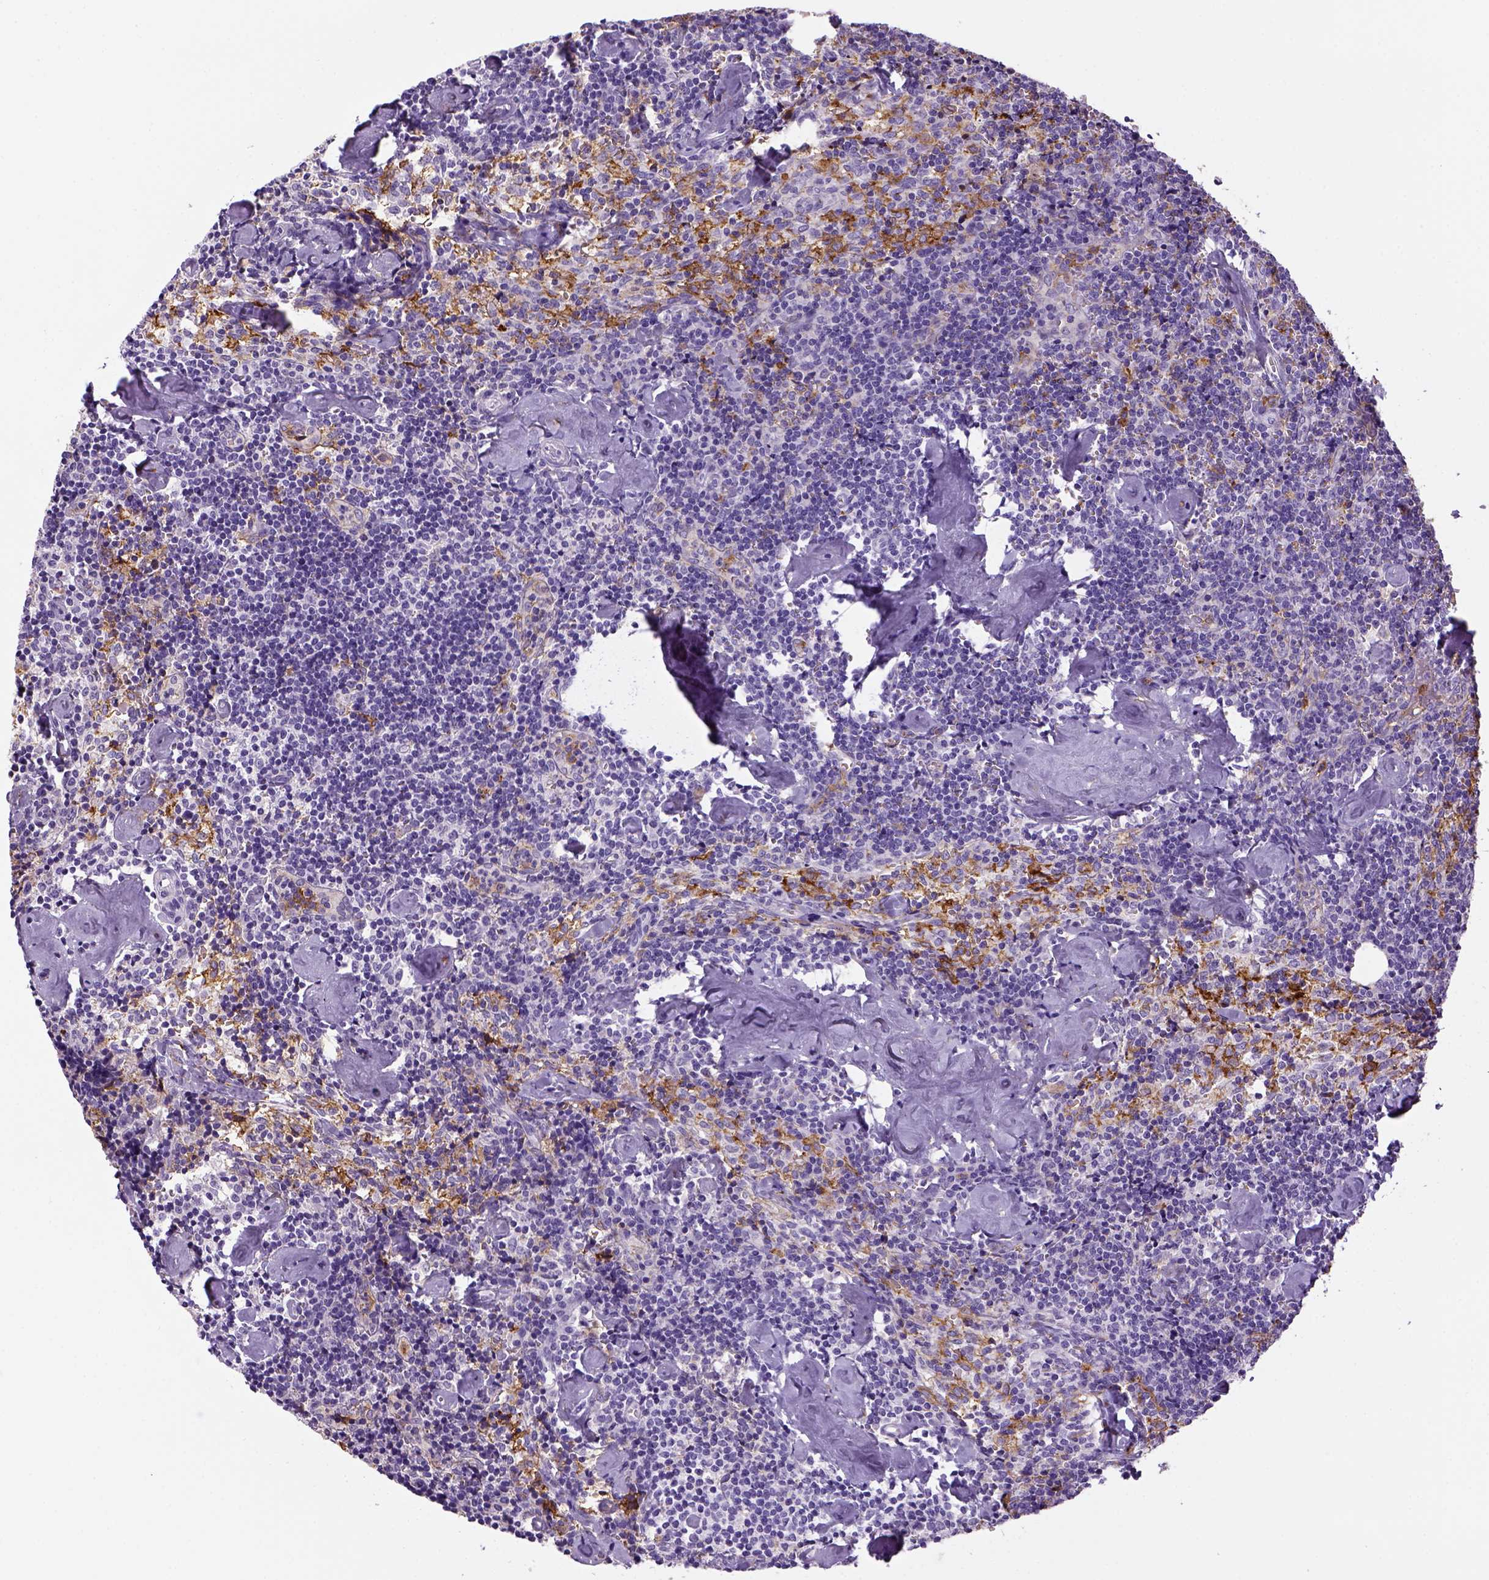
{"staining": {"intensity": "moderate", "quantity": "<25%", "location": "cytoplasmic/membranous"}, "tissue": "lymph node", "cell_type": "Germinal center cells", "image_type": "normal", "snomed": [{"axis": "morphology", "description": "Normal tissue, NOS"}, {"axis": "topography", "description": "Lymph node"}], "caption": "Lymph node stained with immunohistochemistry (IHC) displays moderate cytoplasmic/membranous staining in about <25% of germinal center cells.", "gene": "CD14", "patient": {"sex": "female", "age": 50}}